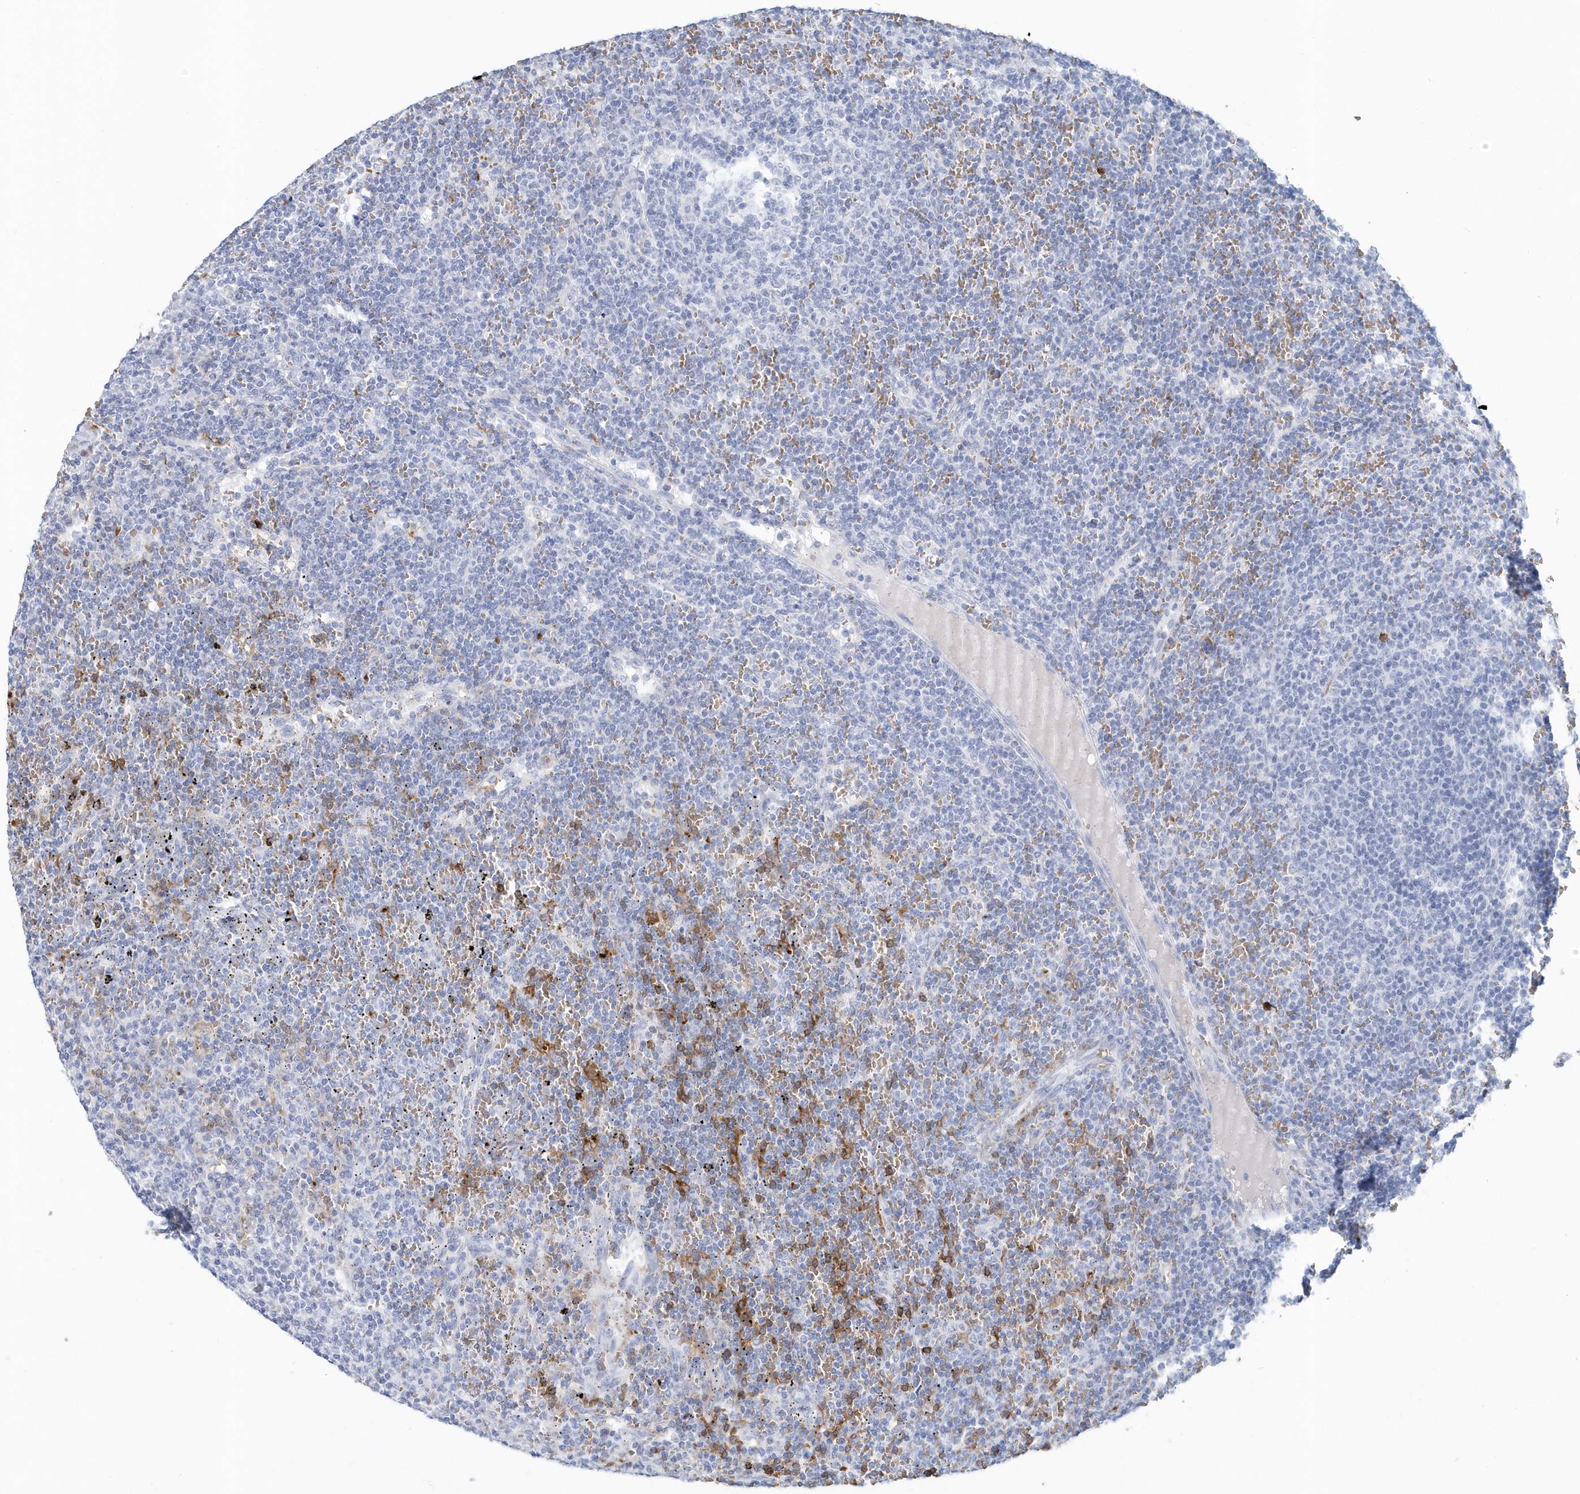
{"staining": {"intensity": "negative", "quantity": "none", "location": "none"}, "tissue": "lymphoma", "cell_type": "Tumor cells", "image_type": "cancer", "snomed": [{"axis": "morphology", "description": "Malignant lymphoma, non-Hodgkin's type, Low grade"}, {"axis": "topography", "description": "Spleen"}], "caption": "This is a histopathology image of IHC staining of lymphoma, which shows no expression in tumor cells.", "gene": "HBA2", "patient": {"sex": "female", "age": 50}}